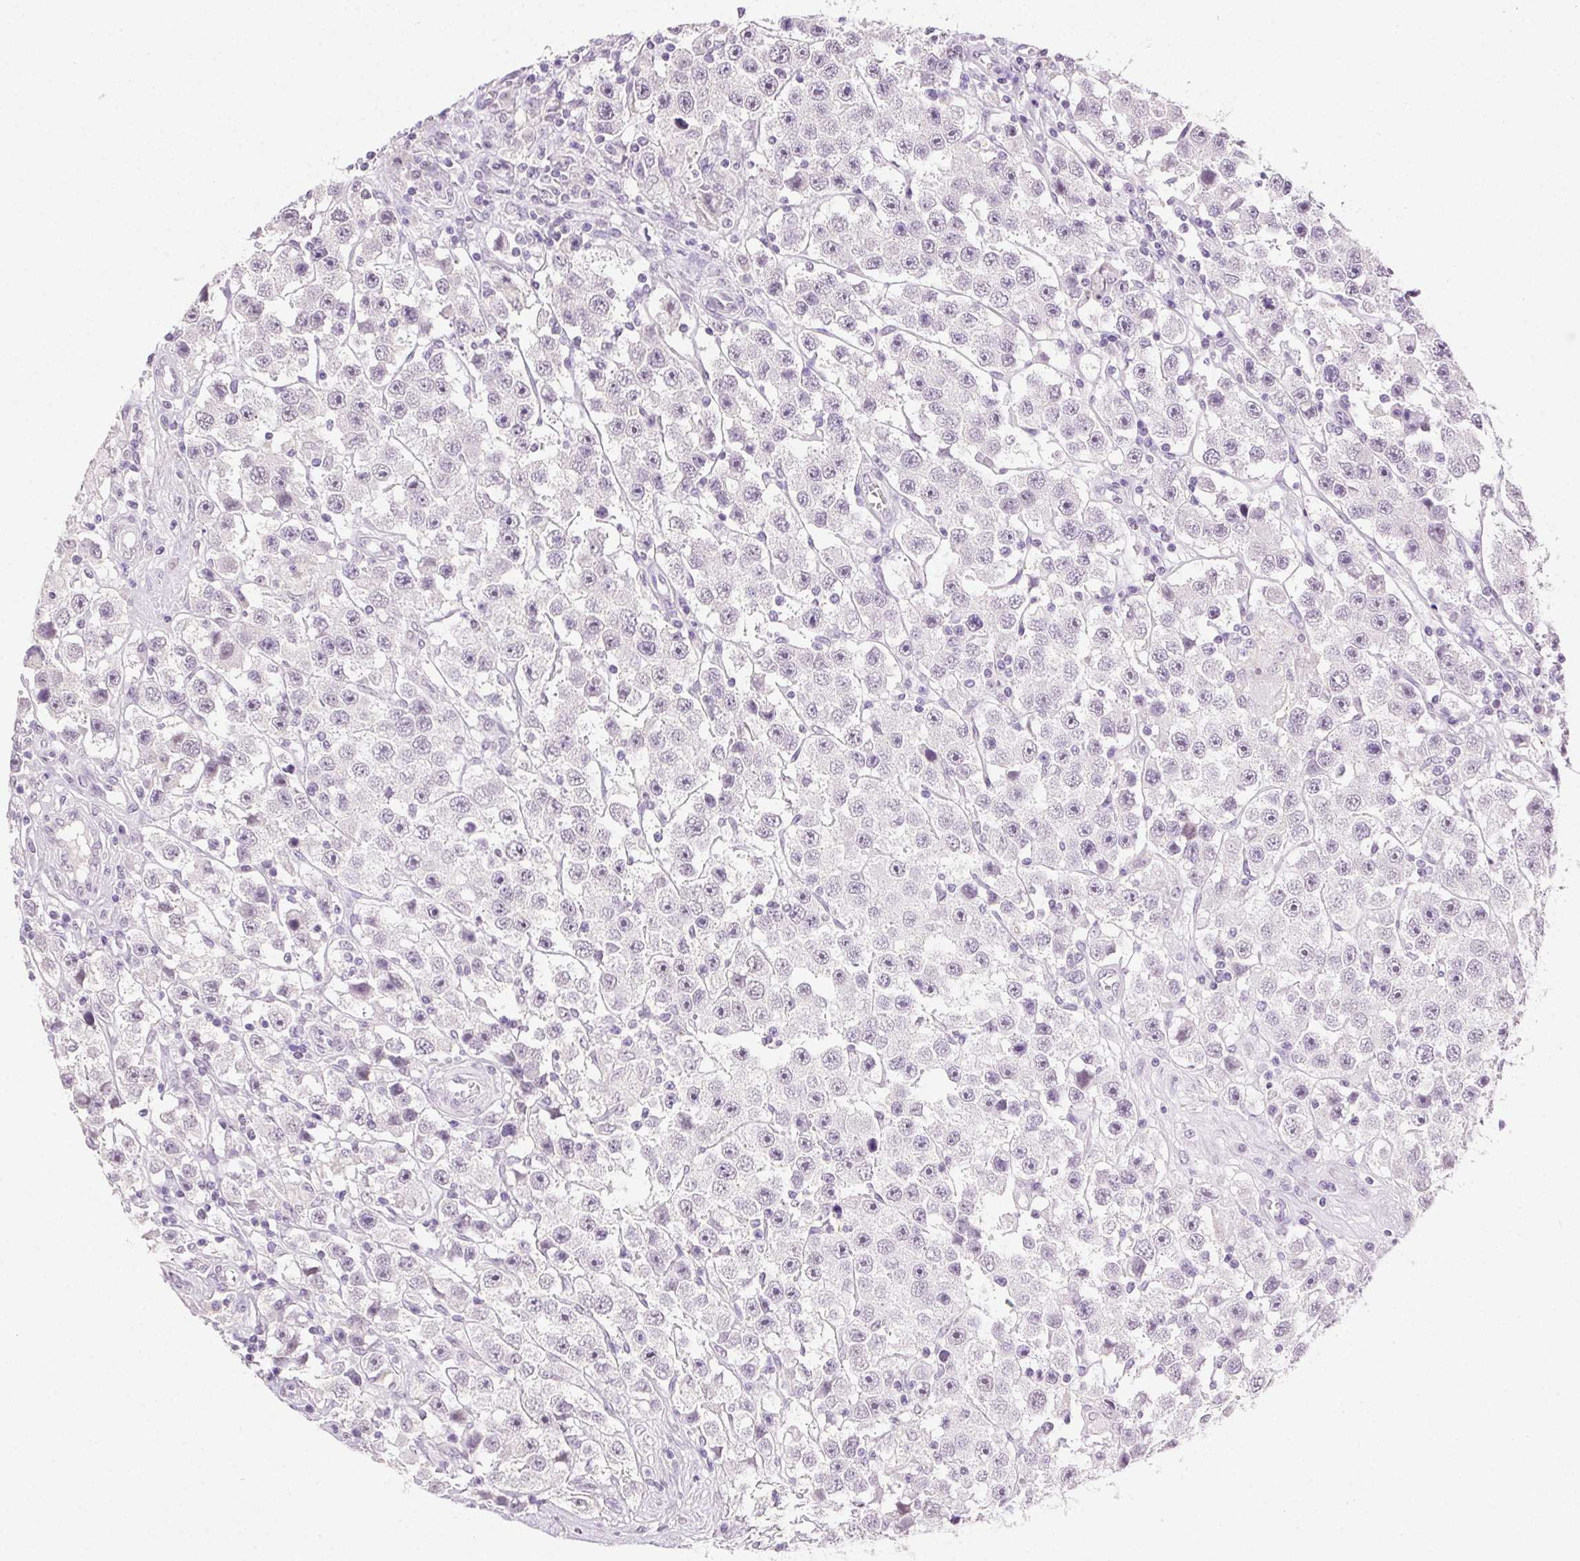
{"staining": {"intensity": "negative", "quantity": "none", "location": "none"}, "tissue": "testis cancer", "cell_type": "Tumor cells", "image_type": "cancer", "snomed": [{"axis": "morphology", "description": "Seminoma, NOS"}, {"axis": "topography", "description": "Testis"}], "caption": "Immunohistochemistry (IHC) micrograph of neoplastic tissue: human testis cancer stained with DAB (3,3'-diaminobenzidine) exhibits no significant protein positivity in tumor cells. The staining is performed using DAB (3,3'-diaminobenzidine) brown chromogen with nuclei counter-stained in using hematoxylin.", "gene": "CLDN10", "patient": {"sex": "male", "age": 45}}